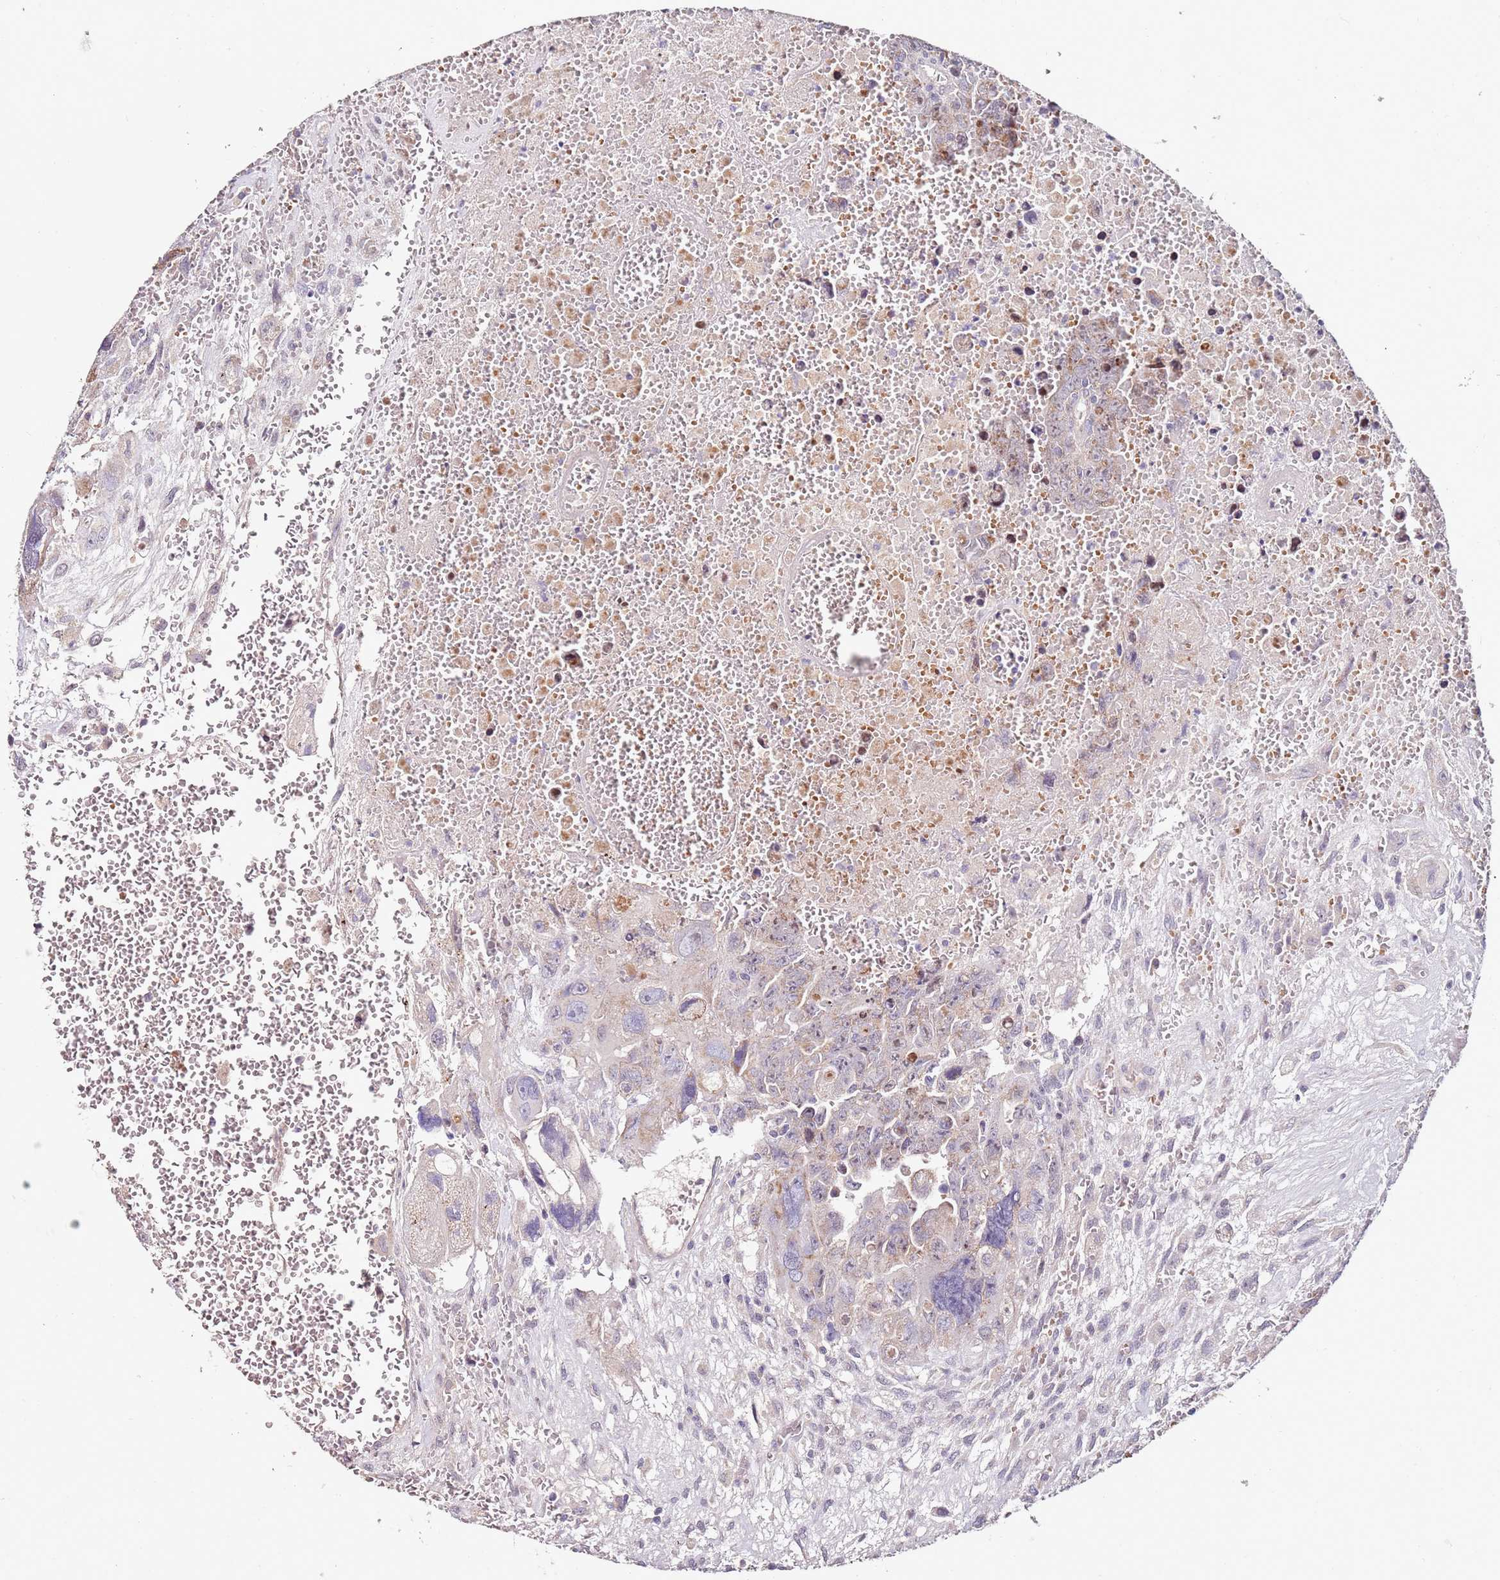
{"staining": {"intensity": "weak", "quantity": "<25%", "location": "cytoplasmic/membranous"}, "tissue": "testis cancer", "cell_type": "Tumor cells", "image_type": "cancer", "snomed": [{"axis": "morphology", "description": "Carcinoma, Embryonal, NOS"}, {"axis": "topography", "description": "Testis"}], "caption": "Testis cancer (embryonal carcinoma) was stained to show a protein in brown. There is no significant staining in tumor cells.", "gene": "RARS2", "patient": {"sex": "male", "age": 28}}